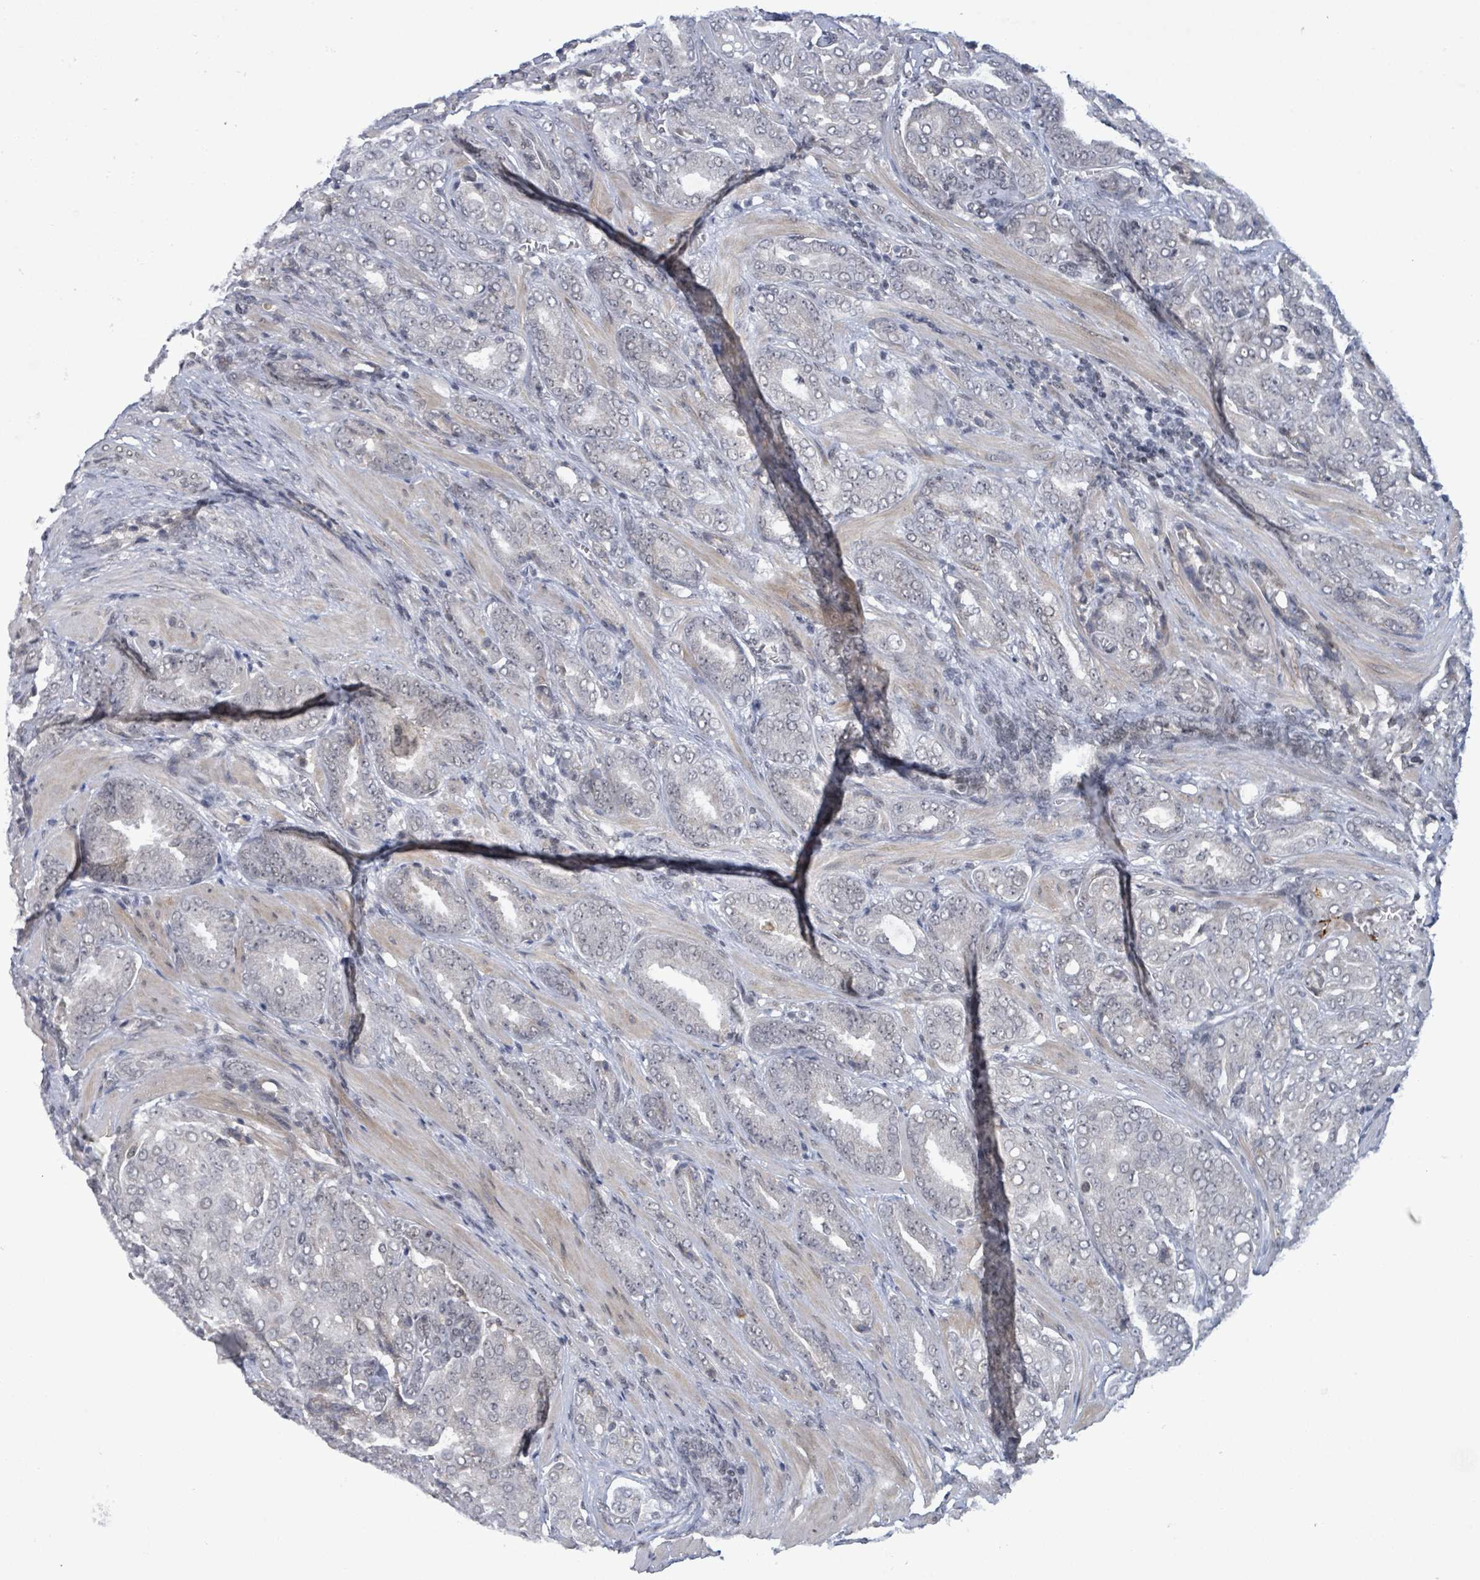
{"staining": {"intensity": "negative", "quantity": "none", "location": "none"}, "tissue": "prostate cancer", "cell_type": "Tumor cells", "image_type": "cancer", "snomed": [{"axis": "morphology", "description": "Adenocarcinoma, High grade"}, {"axis": "topography", "description": "Prostate"}], "caption": "A high-resolution histopathology image shows IHC staining of adenocarcinoma (high-grade) (prostate), which exhibits no significant staining in tumor cells.", "gene": "BANP", "patient": {"sex": "male", "age": 68}}